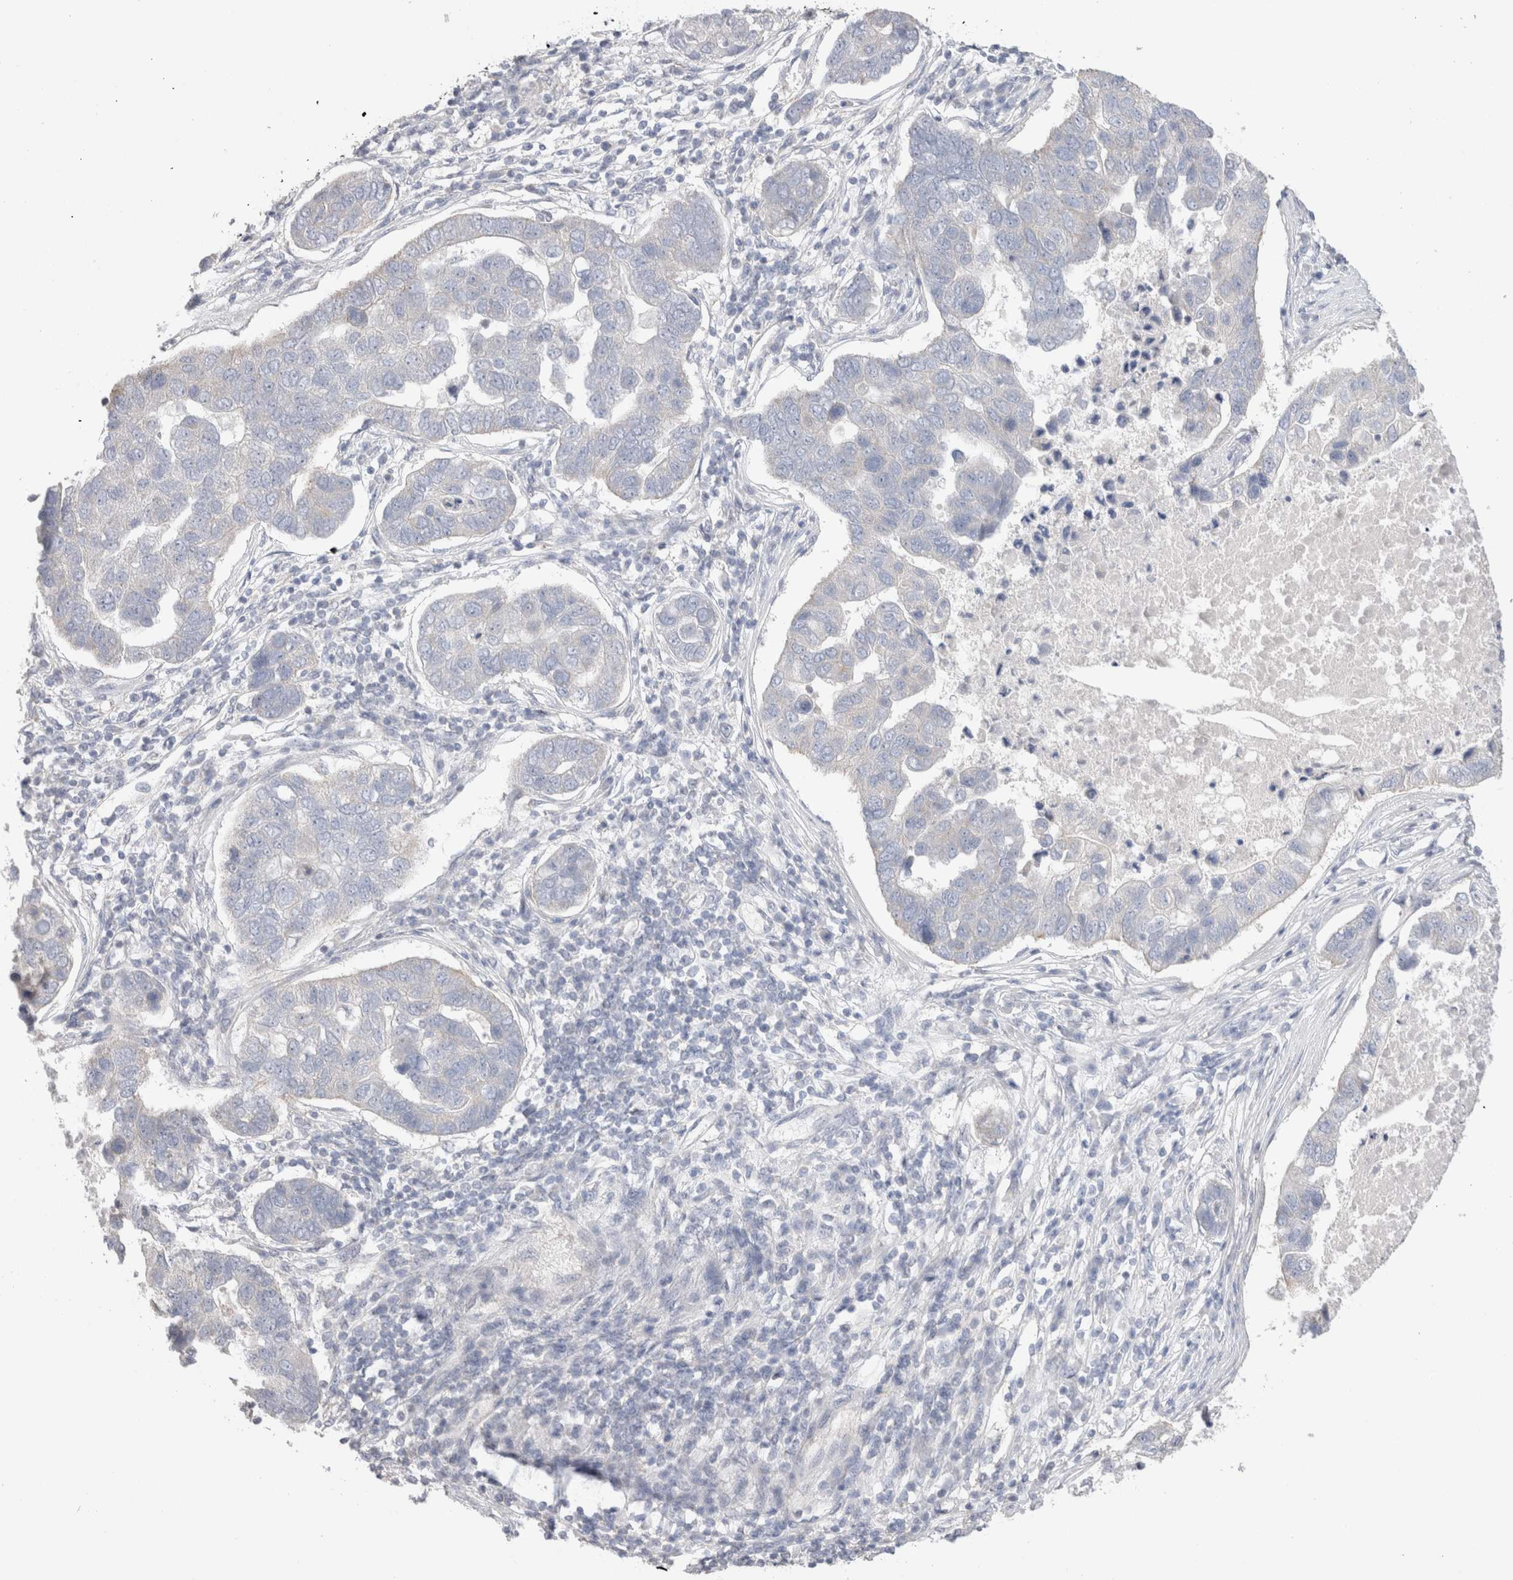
{"staining": {"intensity": "negative", "quantity": "none", "location": "none"}, "tissue": "pancreatic cancer", "cell_type": "Tumor cells", "image_type": "cancer", "snomed": [{"axis": "morphology", "description": "Adenocarcinoma, NOS"}, {"axis": "topography", "description": "Pancreas"}], "caption": "A micrograph of adenocarcinoma (pancreatic) stained for a protein shows no brown staining in tumor cells.", "gene": "DMD", "patient": {"sex": "female", "age": 61}}